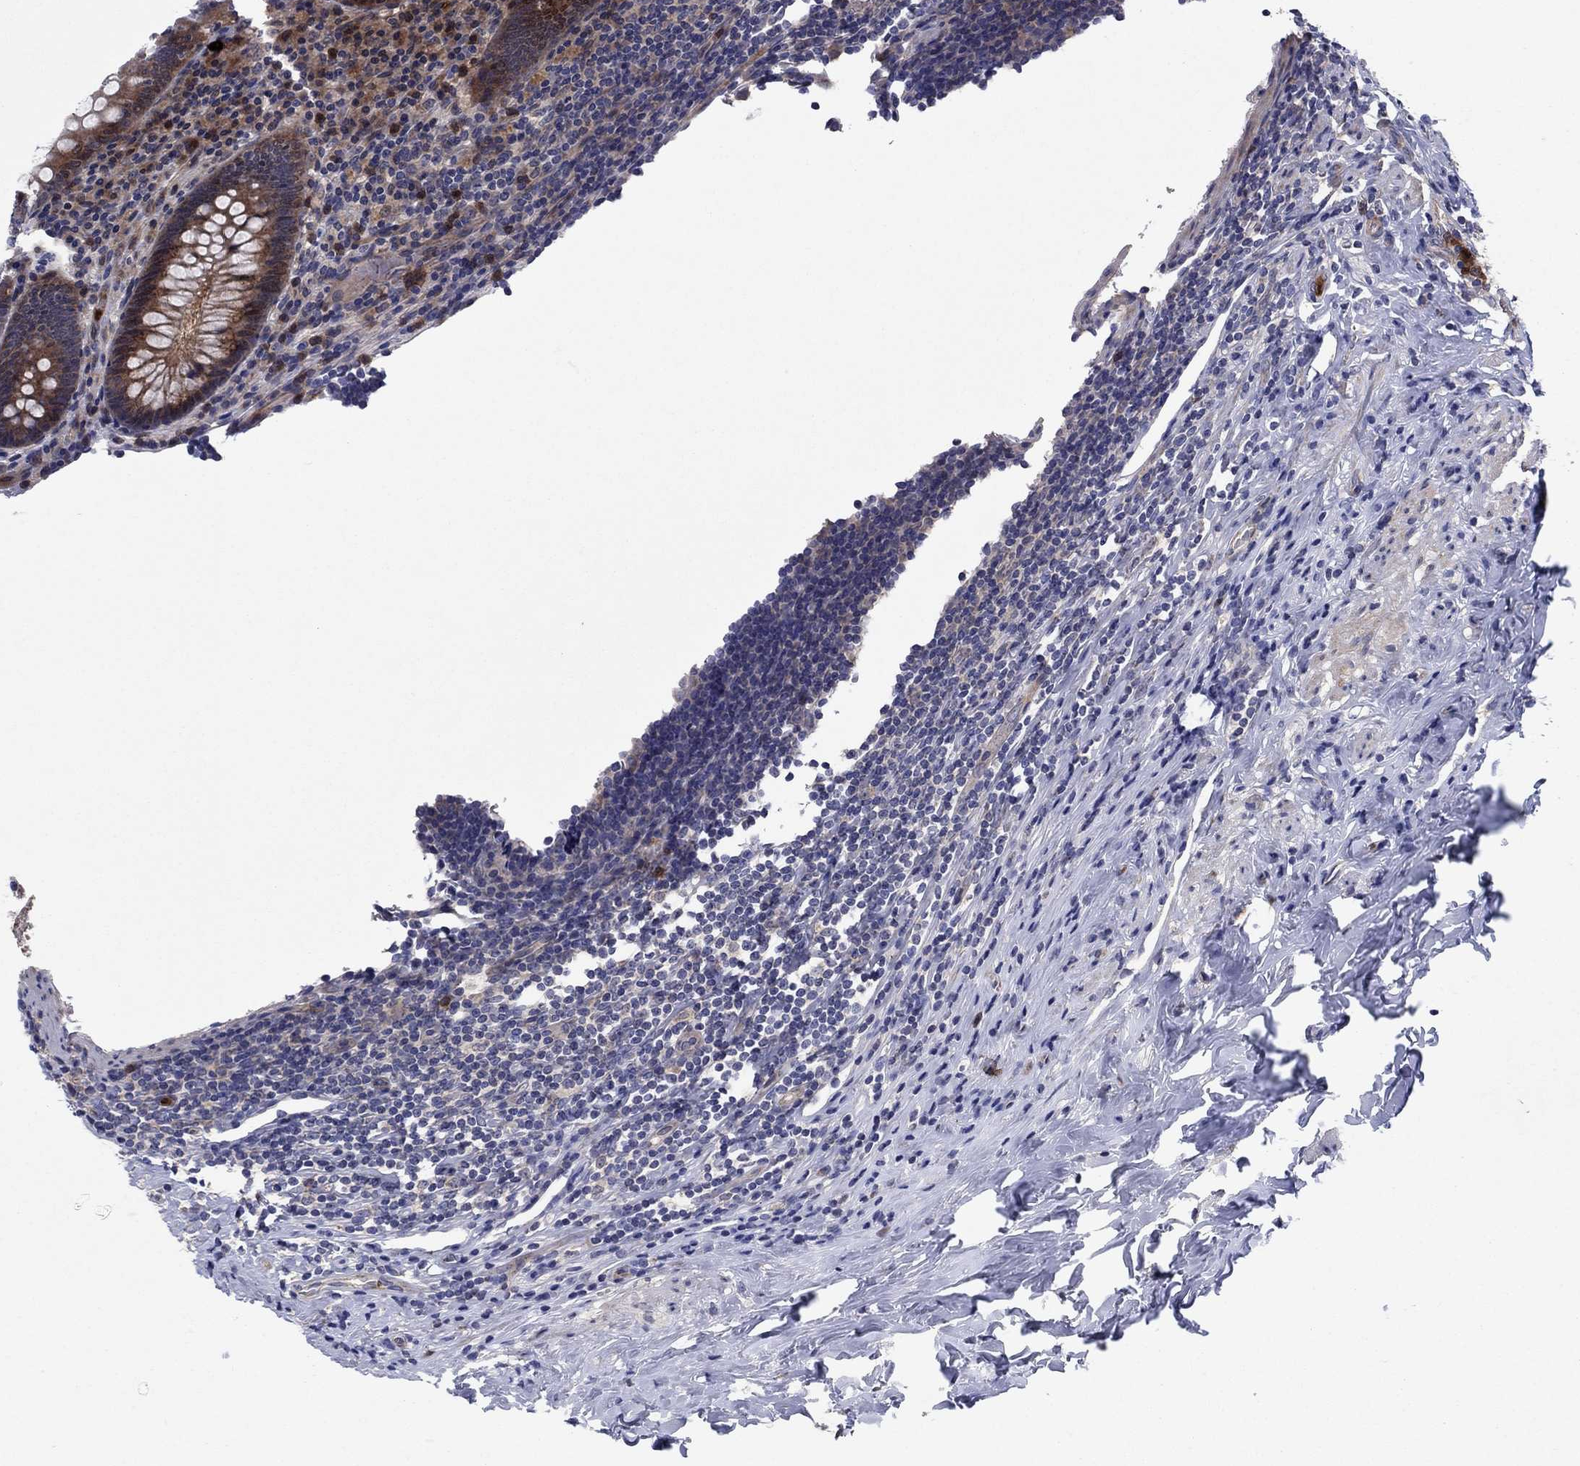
{"staining": {"intensity": "strong", "quantity": "<25%", "location": "cytoplasmic/membranous"}, "tissue": "appendix", "cell_type": "Glandular cells", "image_type": "normal", "snomed": [{"axis": "morphology", "description": "Normal tissue, NOS"}, {"axis": "topography", "description": "Appendix"}], "caption": "The photomicrograph reveals staining of normal appendix, revealing strong cytoplasmic/membranous protein expression (brown color) within glandular cells.", "gene": "MSRB1", "patient": {"sex": "male", "age": 47}}